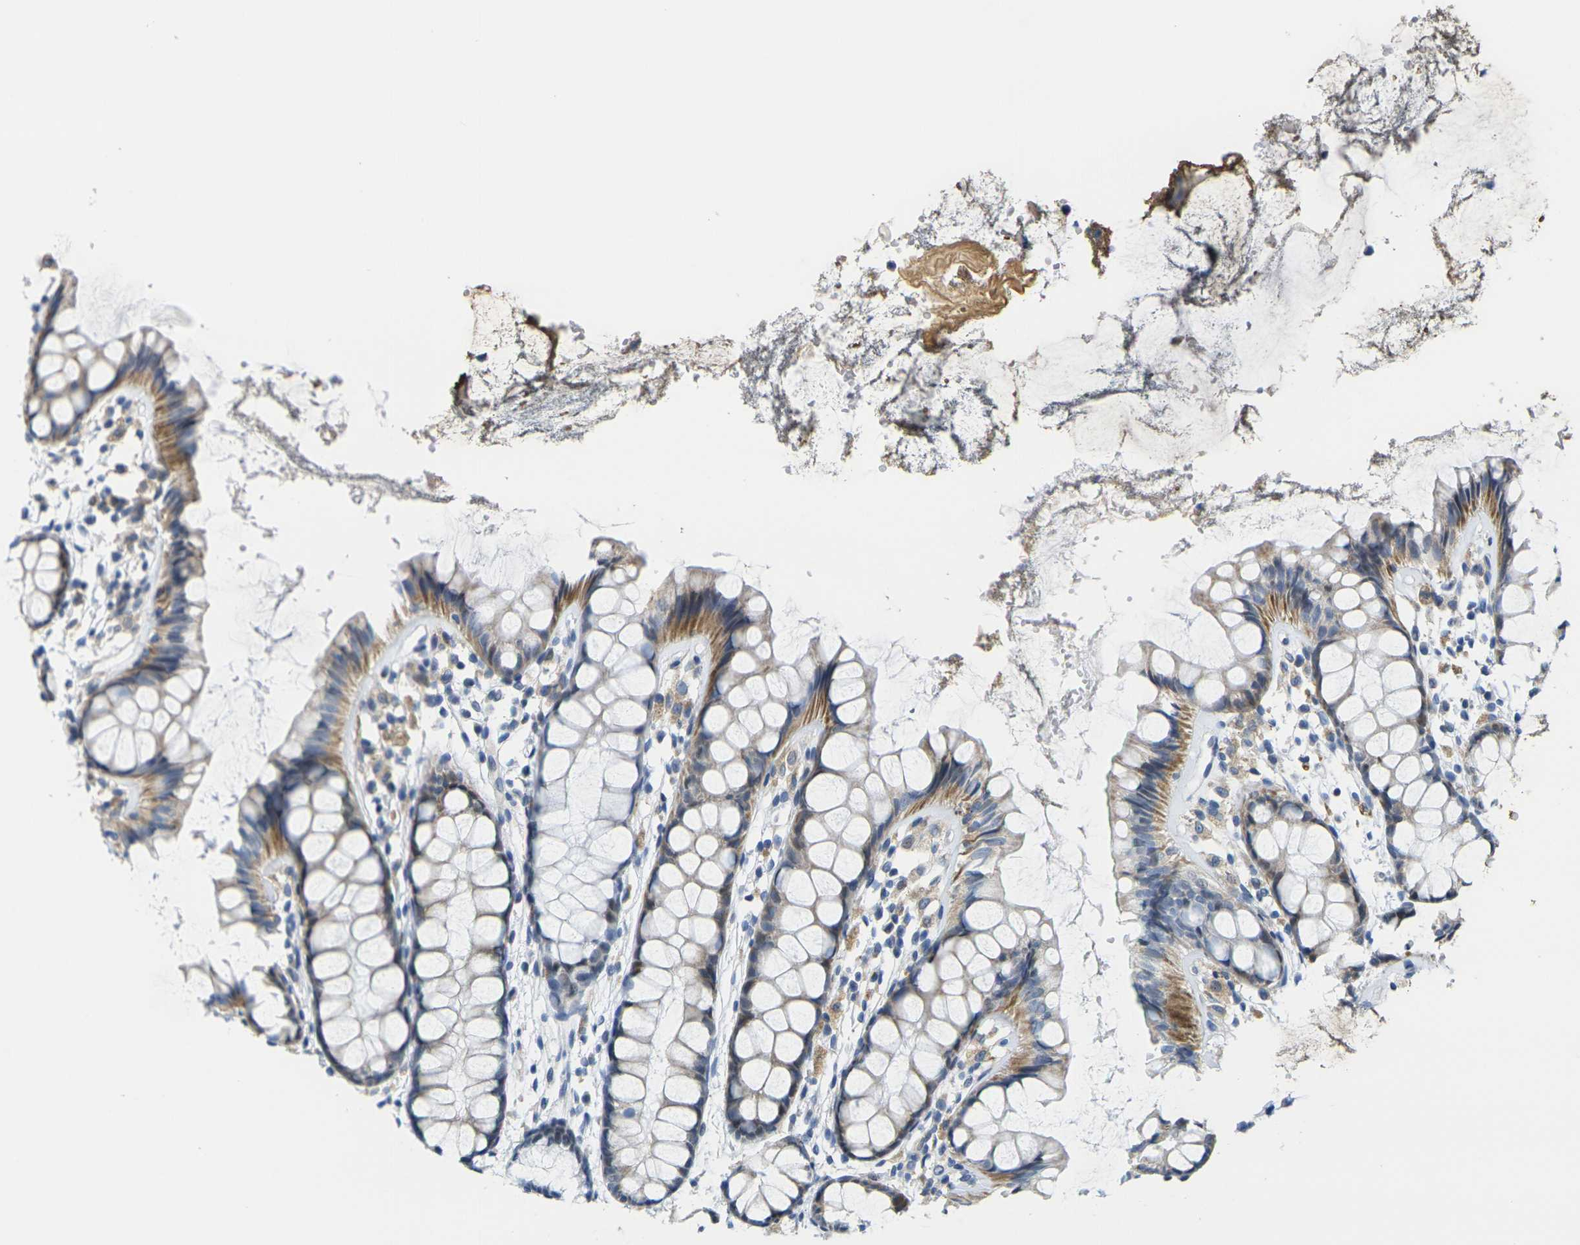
{"staining": {"intensity": "moderate", "quantity": "25%-75%", "location": "cytoplasmic/membranous"}, "tissue": "rectum", "cell_type": "Glandular cells", "image_type": "normal", "snomed": [{"axis": "morphology", "description": "Normal tissue, NOS"}, {"axis": "topography", "description": "Rectum"}], "caption": "Glandular cells reveal medium levels of moderate cytoplasmic/membranous positivity in about 25%-75% of cells in normal human rectum.", "gene": "OTOF", "patient": {"sex": "female", "age": 66}}